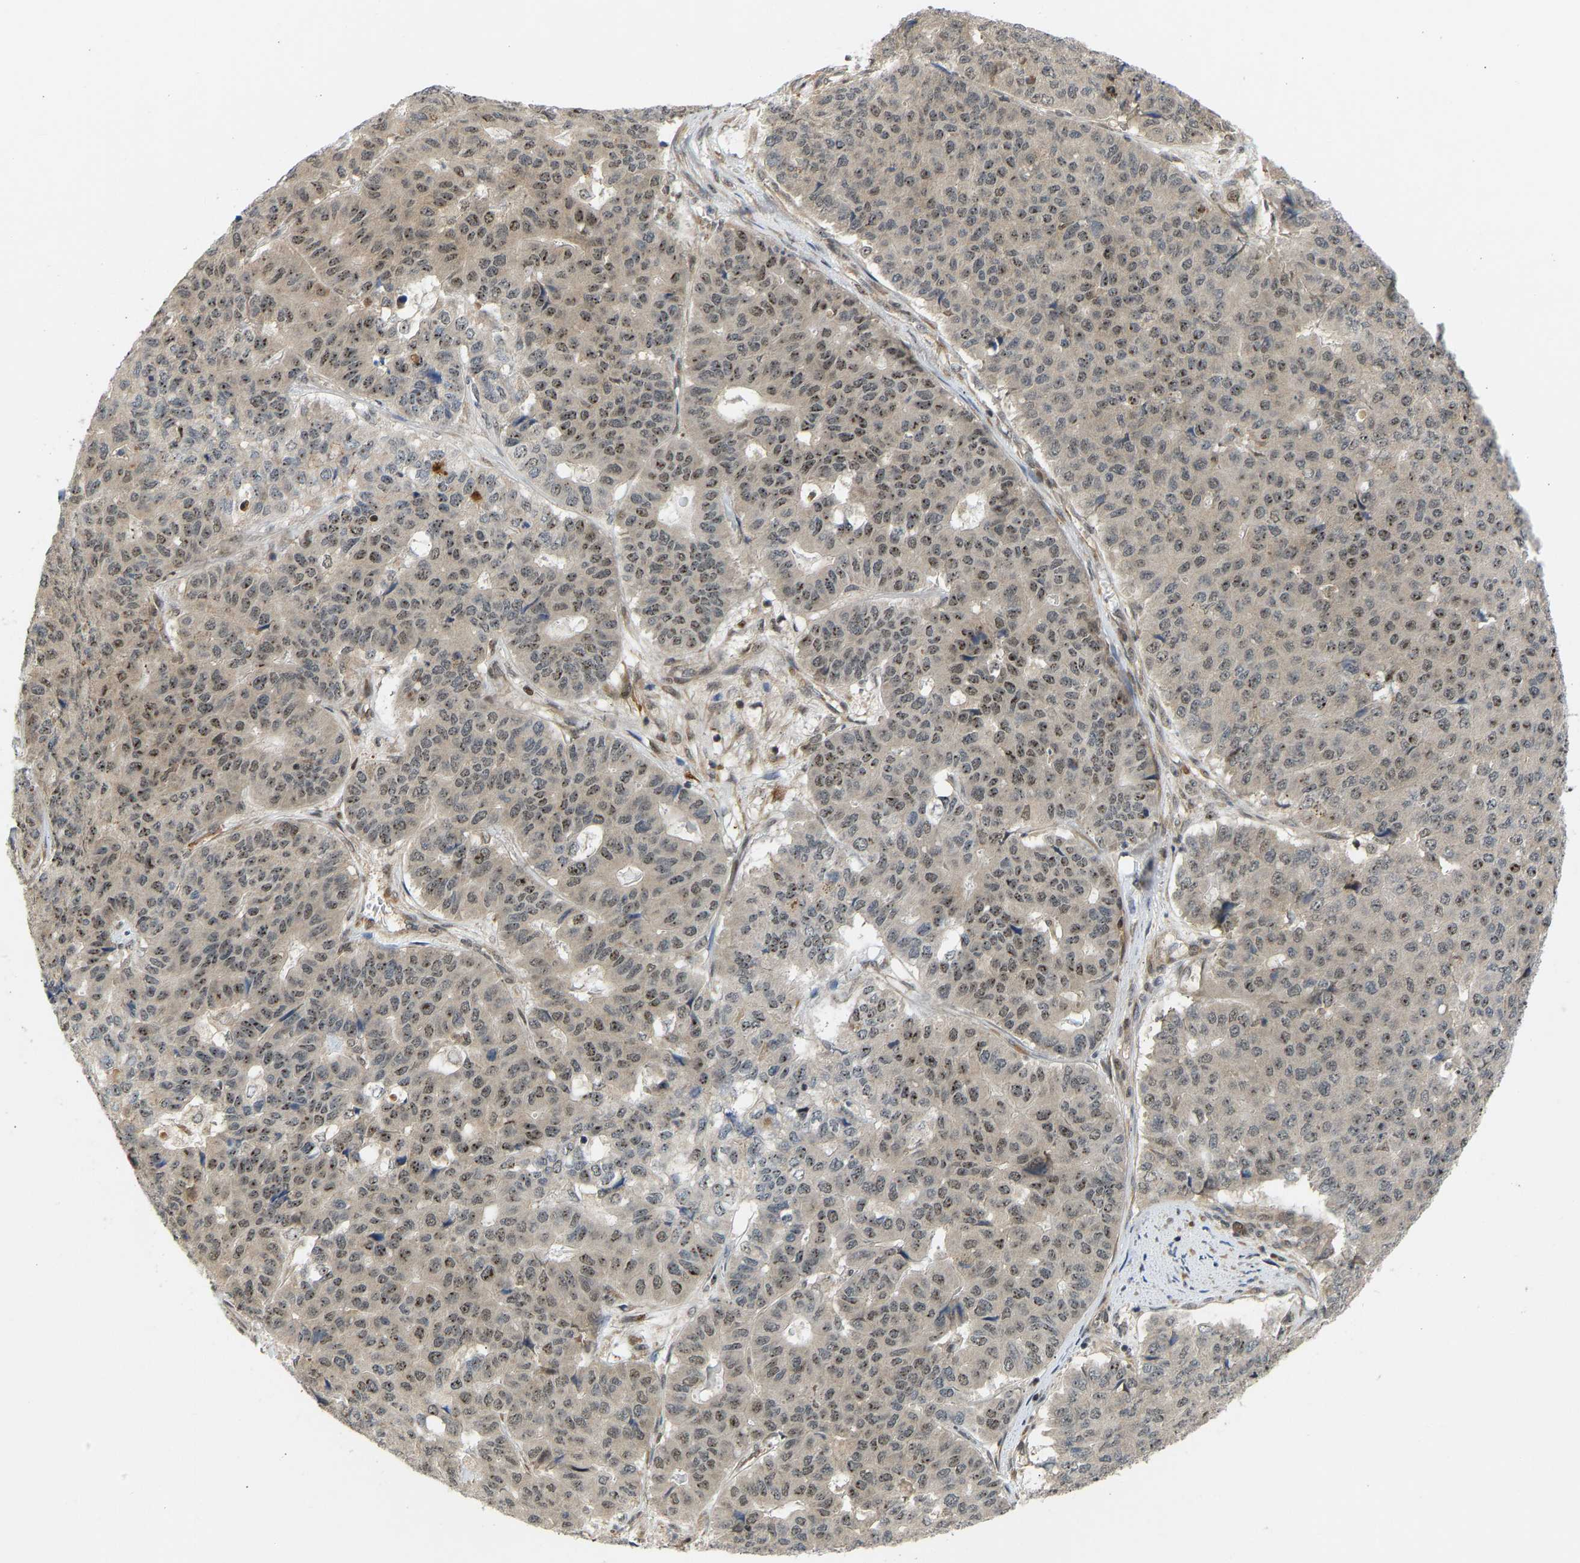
{"staining": {"intensity": "moderate", "quantity": ">75%", "location": "nuclear"}, "tissue": "pancreatic cancer", "cell_type": "Tumor cells", "image_type": "cancer", "snomed": [{"axis": "morphology", "description": "Adenocarcinoma, NOS"}, {"axis": "topography", "description": "Pancreas"}], "caption": "Adenocarcinoma (pancreatic) stained with a protein marker shows moderate staining in tumor cells.", "gene": "BAG1", "patient": {"sex": "male", "age": 50}}